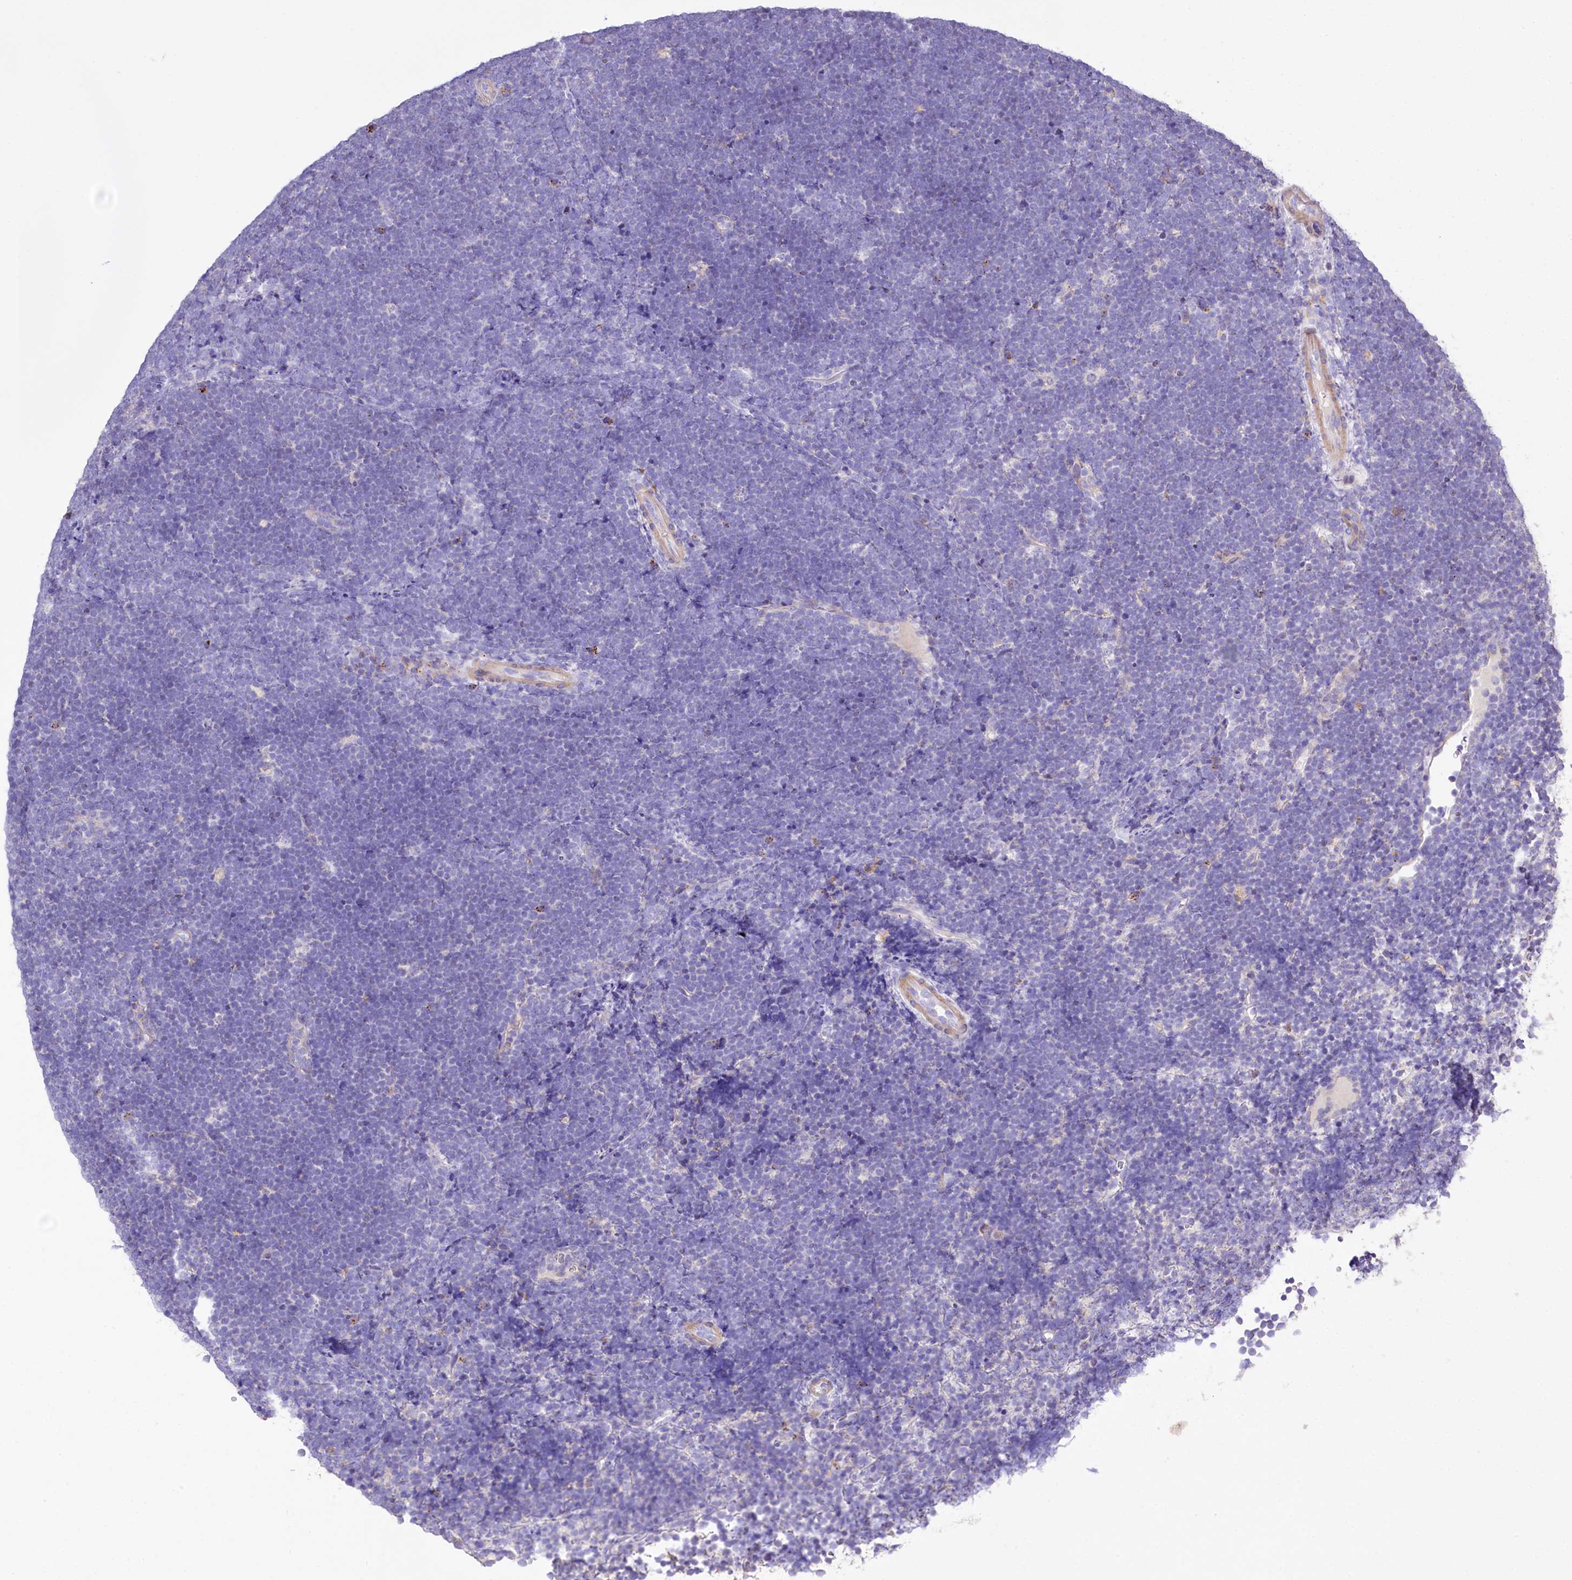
{"staining": {"intensity": "negative", "quantity": "none", "location": "none"}, "tissue": "lymphoma", "cell_type": "Tumor cells", "image_type": "cancer", "snomed": [{"axis": "morphology", "description": "Malignant lymphoma, non-Hodgkin's type, High grade"}, {"axis": "topography", "description": "Lymph node"}], "caption": "Human malignant lymphoma, non-Hodgkin's type (high-grade) stained for a protein using IHC displays no positivity in tumor cells.", "gene": "PTER", "patient": {"sex": "male", "age": 13}}